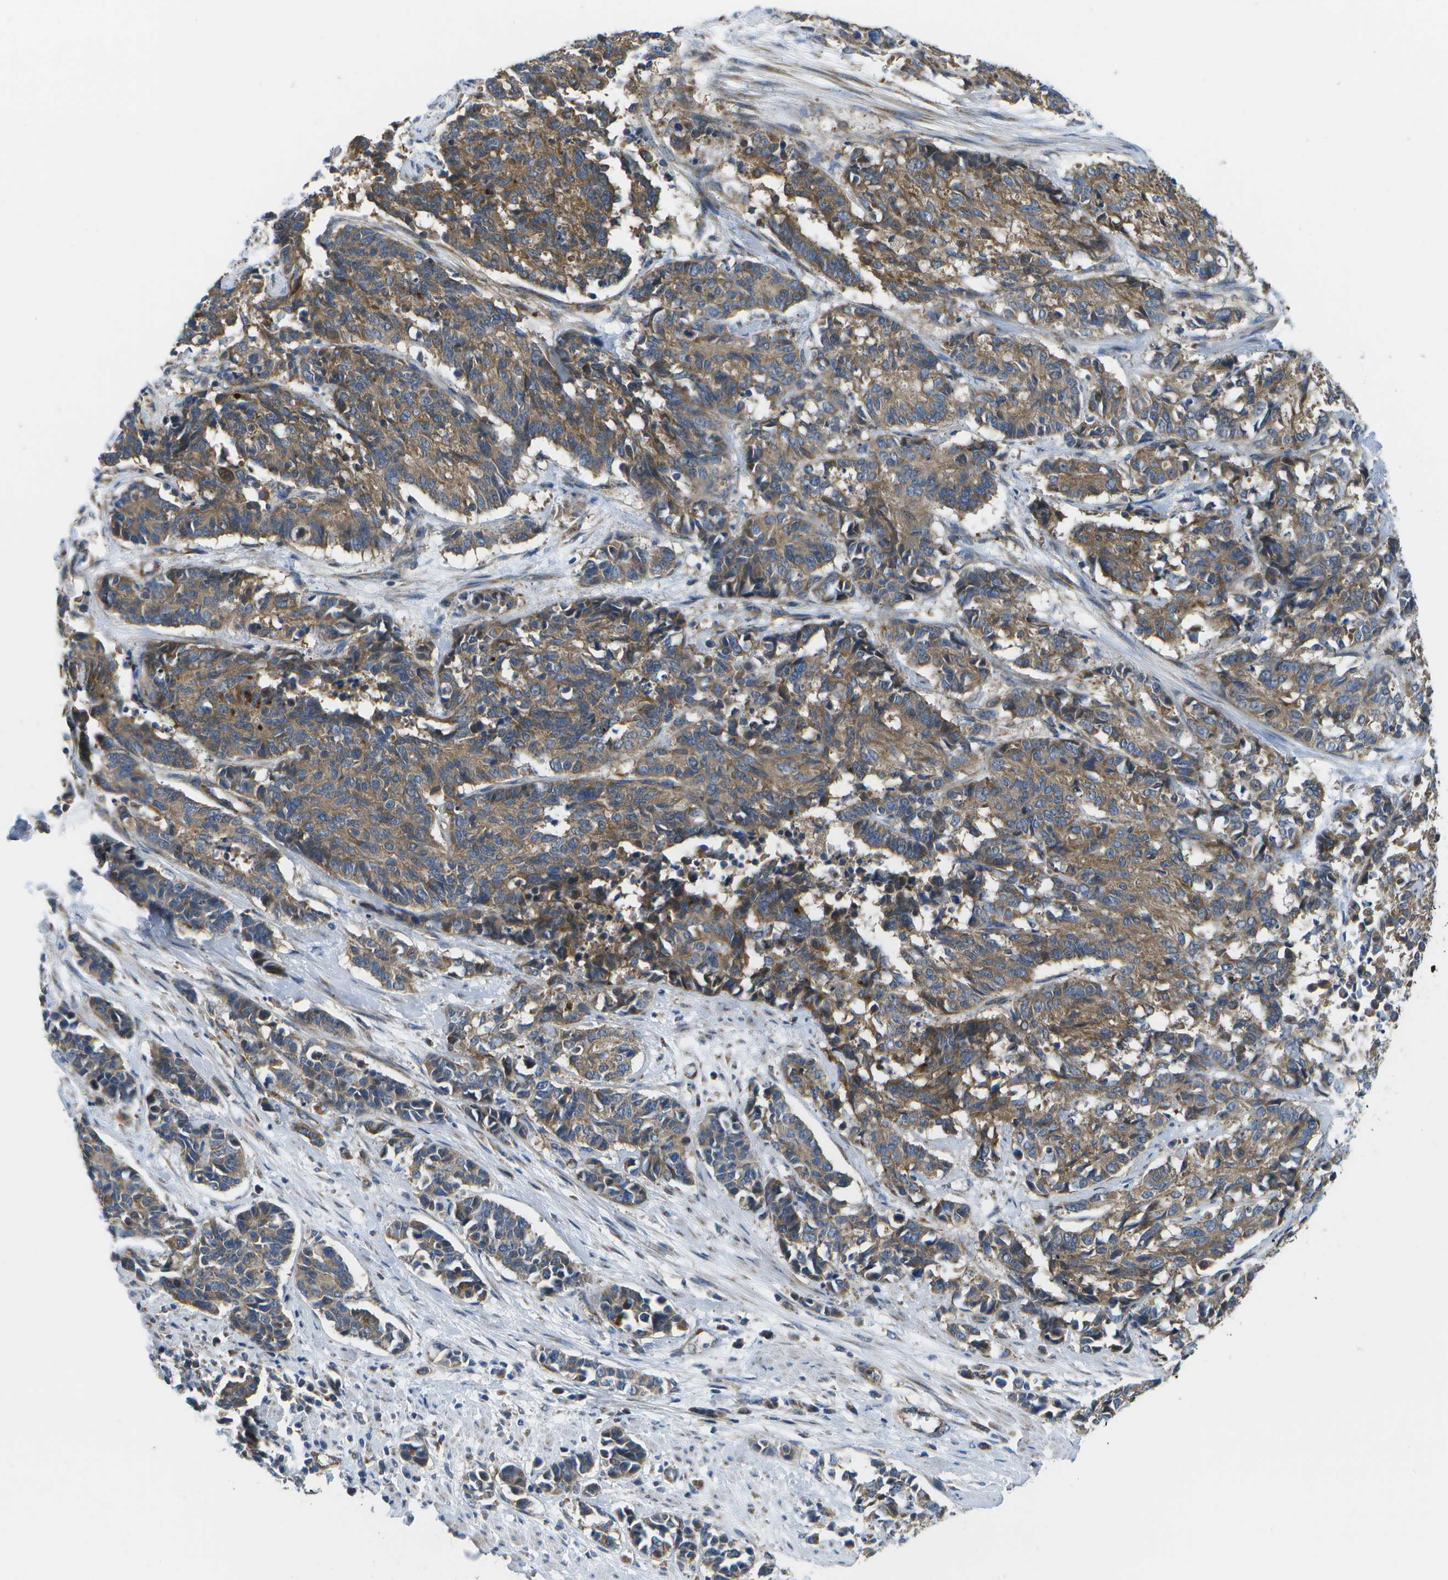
{"staining": {"intensity": "moderate", "quantity": ">75%", "location": "cytoplasmic/membranous"}, "tissue": "cervical cancer", "cell_type": "Tumor cells", "image_type": "cancer", "snomed": [{"axis": "morphology", "description": "Squamous cell carcinoma, NOS"}, {"axis": "topography", "description": "Cervix"}], "caption": "A photomicrograph of squamous cell carcinoma (cervical) stained for a protein demonstrates moderate cytoplasmic/membranous brown staining in tumor cells.", "gene": "MVK", "patient": {"sex": "female", "age": 35}}